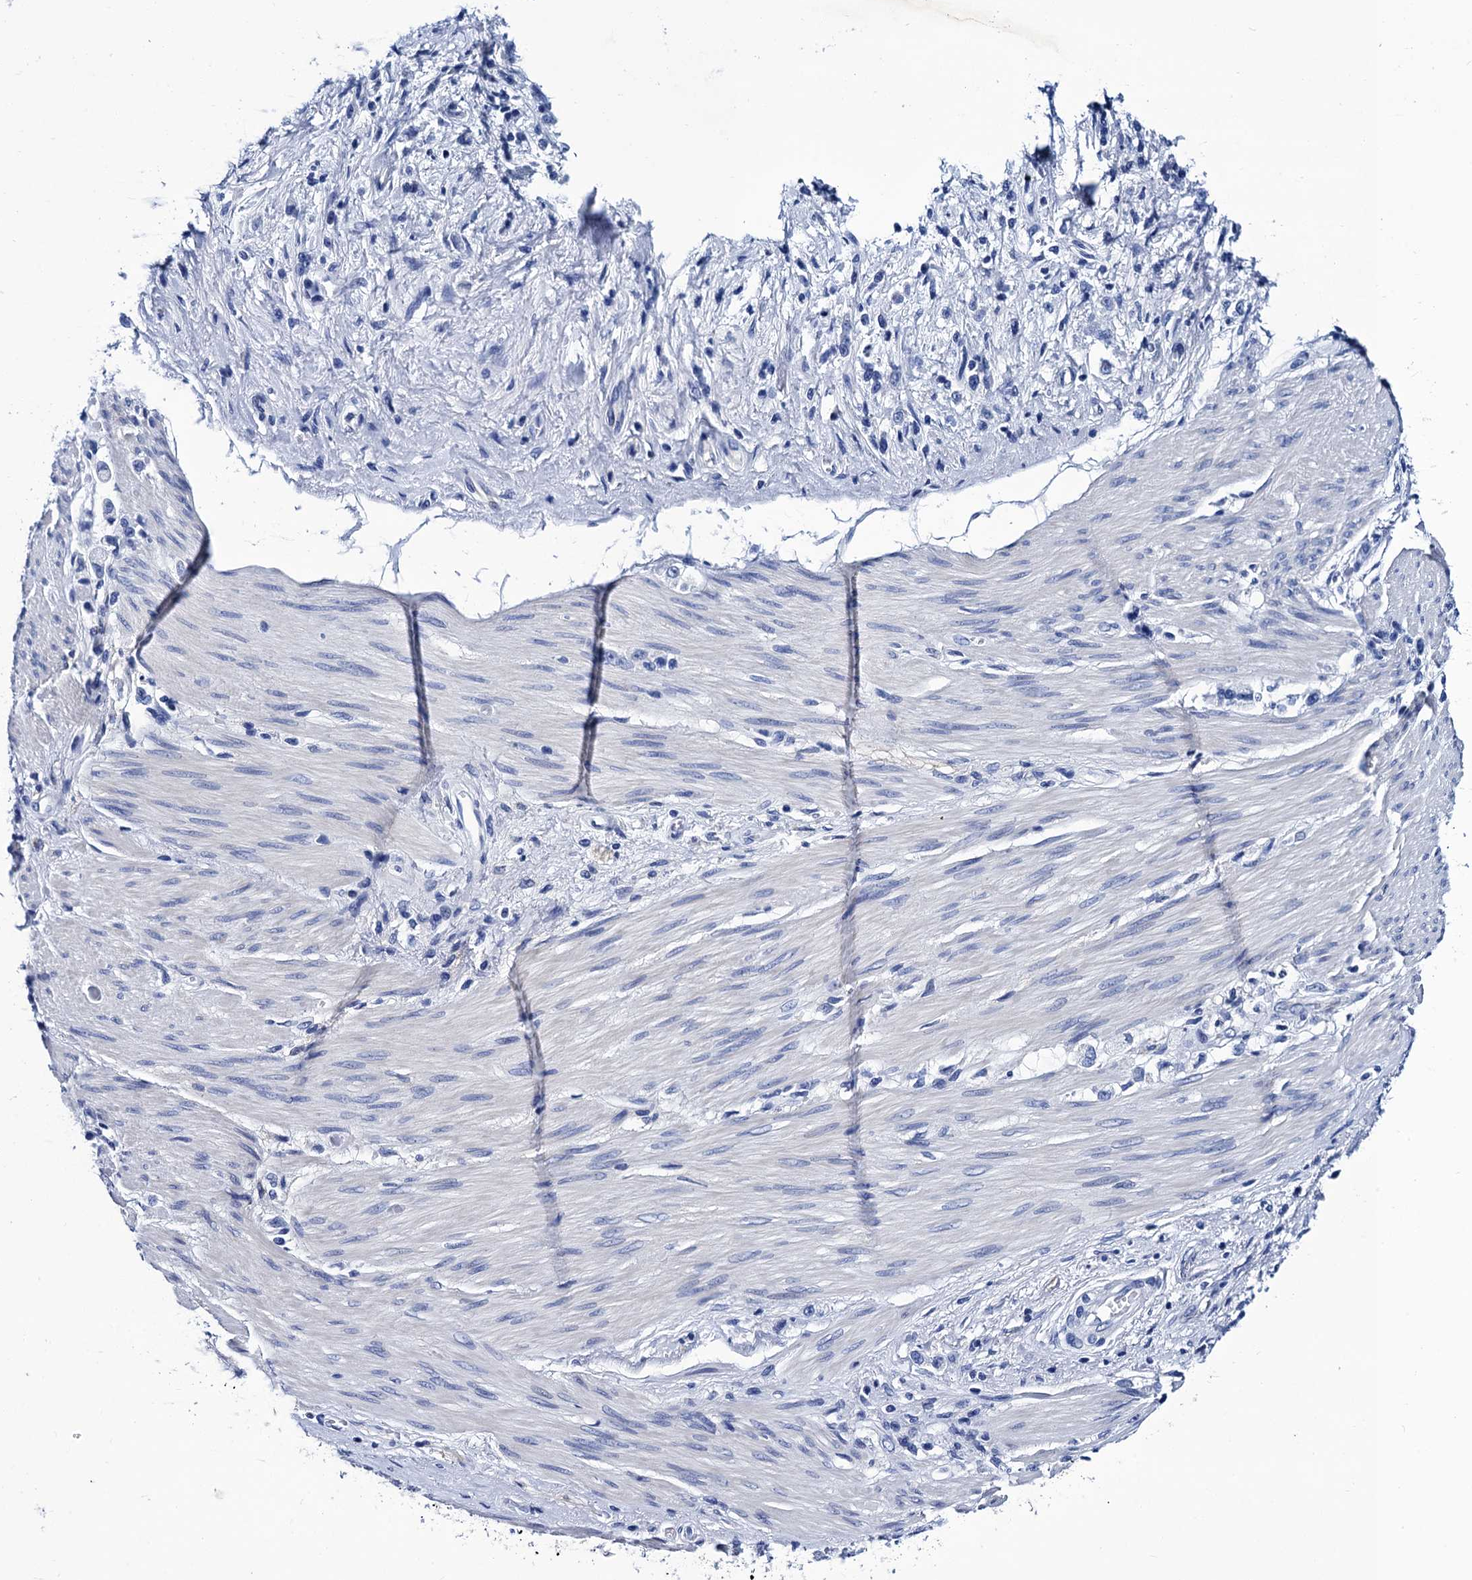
{"staining": {"intensity": "negative", "quantity": "none", "location": "none"}, "tissue": "stomach cancer", "cell_type": "Tumor cells", "image_type": "cancer", "snomed": [{"axis": "morphology", "description": "Adenocarcinoma, NOS"}, {"axis": "topography", "description": "Stomach"}], "caption": "This image is of stomach cancer stained with immunohistochemistry to label a protein in brown with the nuclei are counter-stained blue. There is no staining in tumor cells.", "gene": "MYBPC3", "patient": {"sex": "female", "age": 60}}